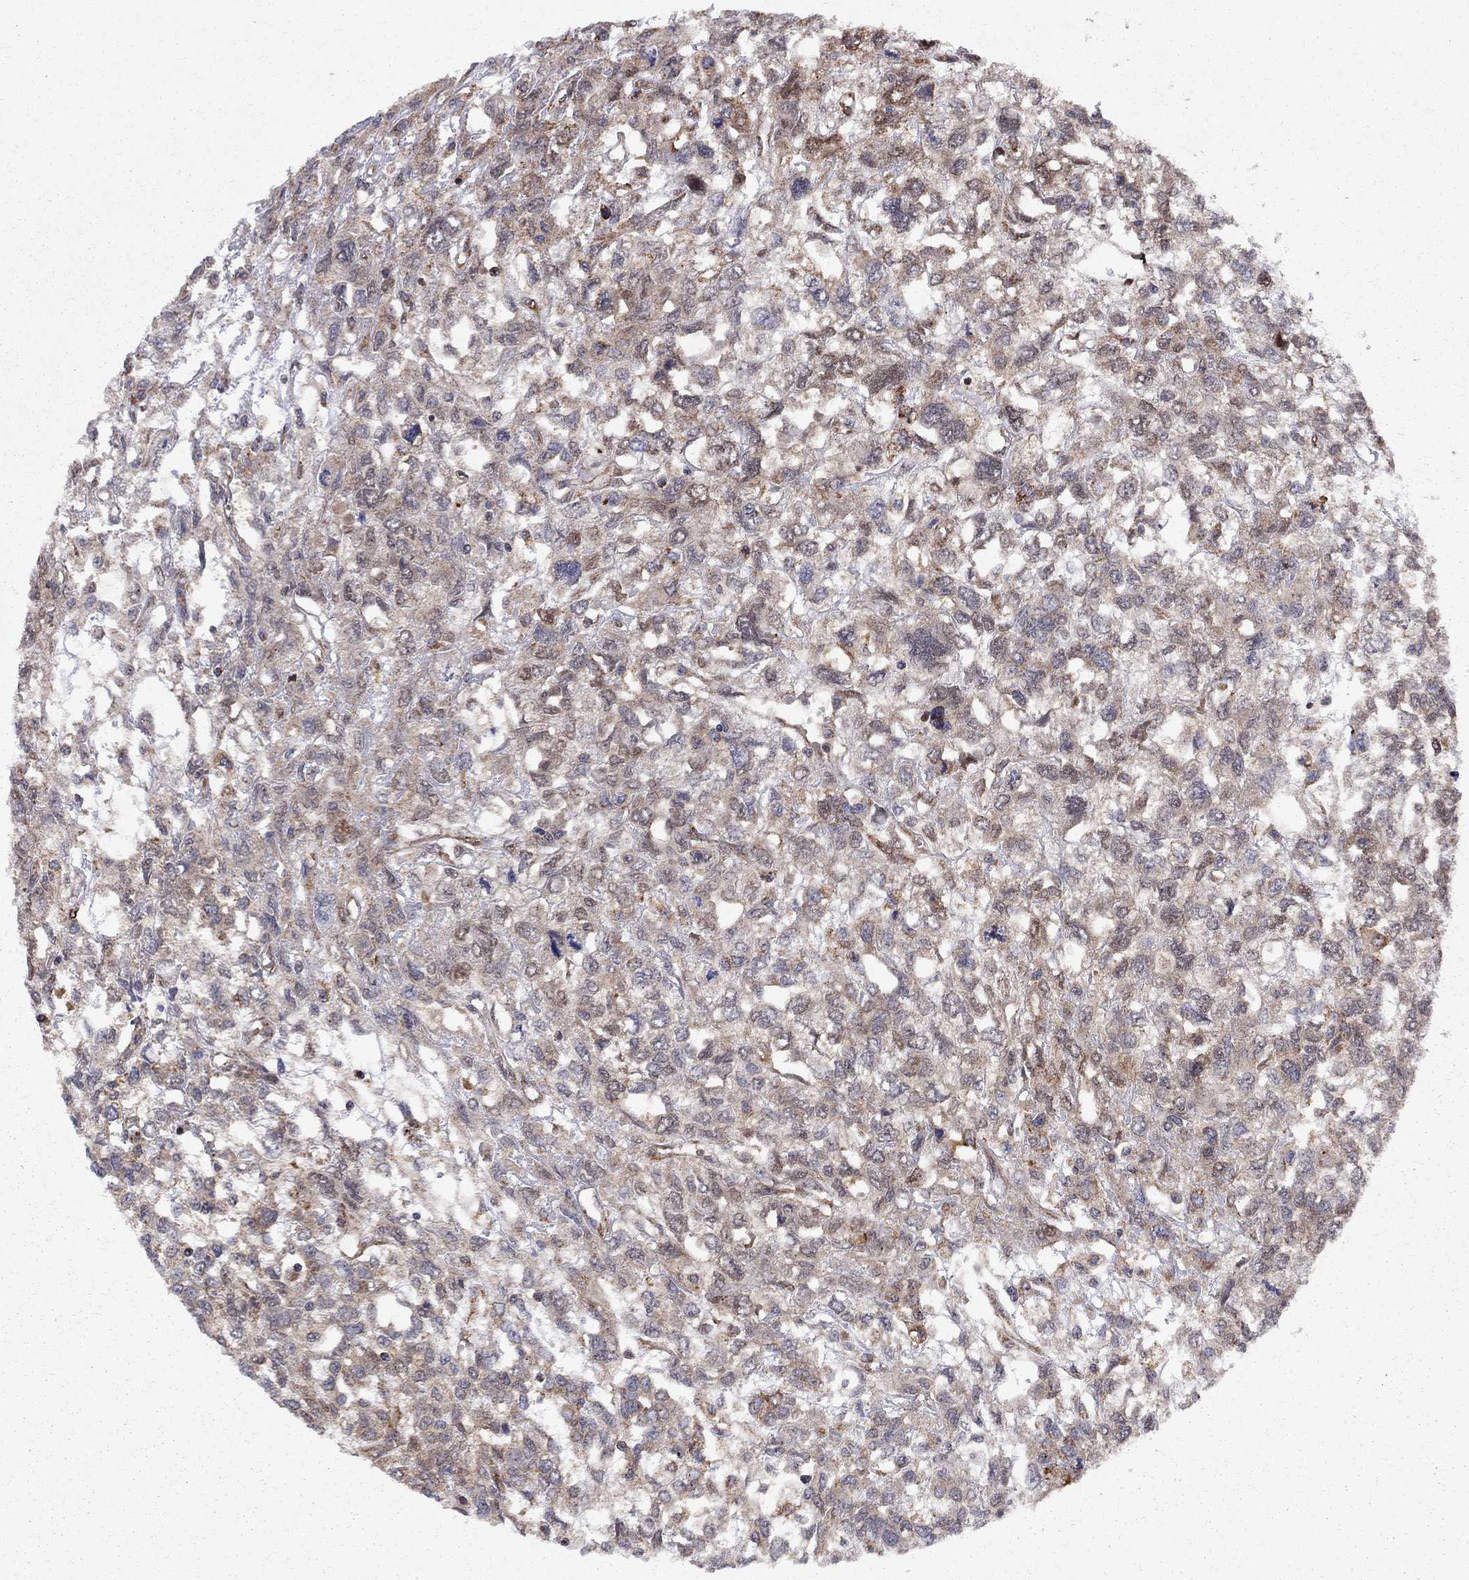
{"staining": {"intensity": "moderate", "quantity": "25%-75%", "location": "cytoplasmic/membranous"}, "tissue": "testis cancer", "cell_type": "Tumor cells", "image_type": "cancer", "snomed": [{"axis": "morphology", "description": "Seminoma, NOS"}, {"axis": "topography", "description": "Testis"}], "caption": "Protein positivity by immunohistochemistry shows moderate cytoplasmic/membranous staining in about 25%-75% of tumor cells in testis seminoma.", "gene": "ELOB", "patient": {"sex": "male", "age": 52}}